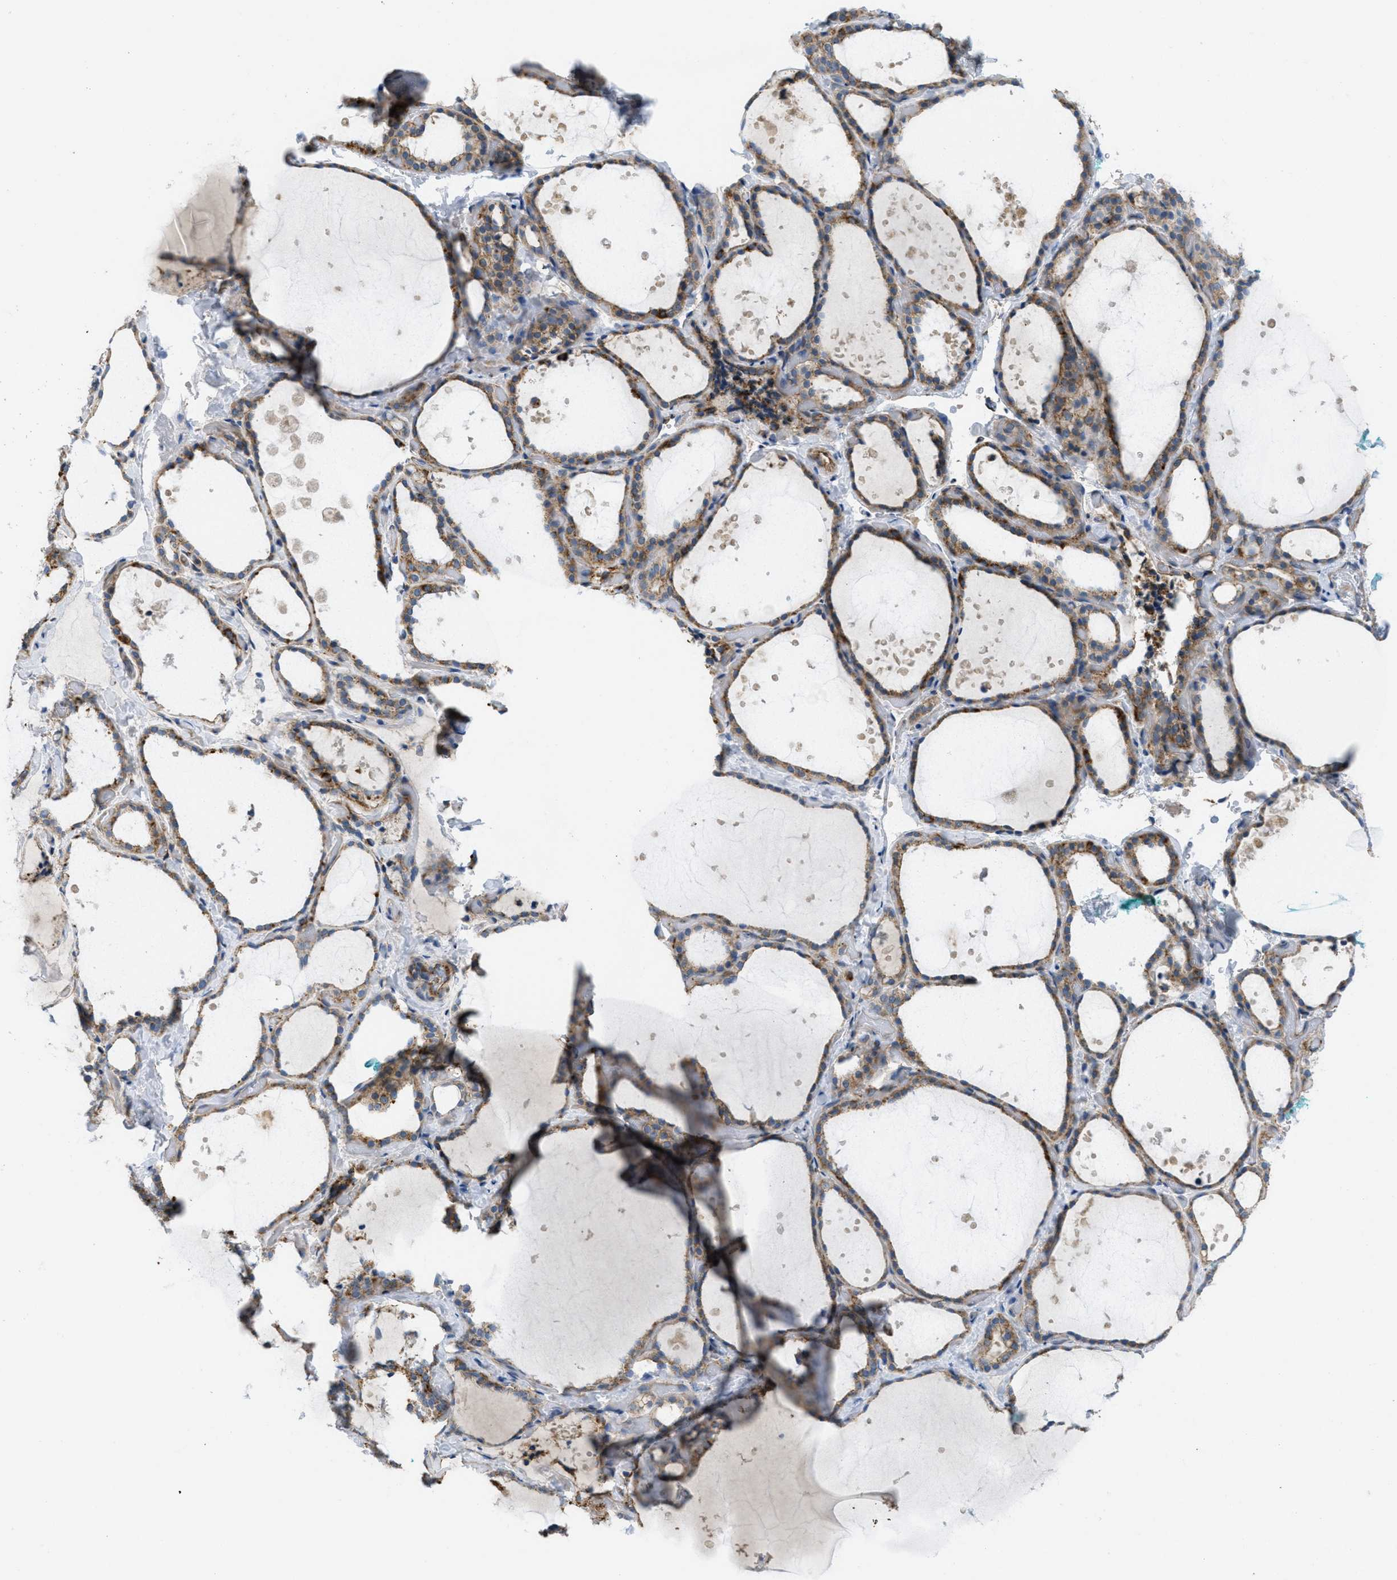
{"staining": {"intensity": "moderate", "quantity": "<25%", "location": "cytoplasmic/membranous"}, "tissue": "thyroid gland", "cell_type": "Glandular cells", "image_type": "normal", "snomed": [{"axis": "morphology", "description": "Normal tissue, NOS"}, {"axis": "topography", "description": "Thyroid gland"}], "caption": "IHC of benign thyroid gland exhibits low levels of moderate cytoplasmic/membranous staining in approximately <25% of glandular cells. (DAB (3,3'-diaminobenzidine) IHC, brown staining for protein, blue staining for nuclei).", "gene": "BTN3A1", "patient": {"sex": "female", "age": 44}}